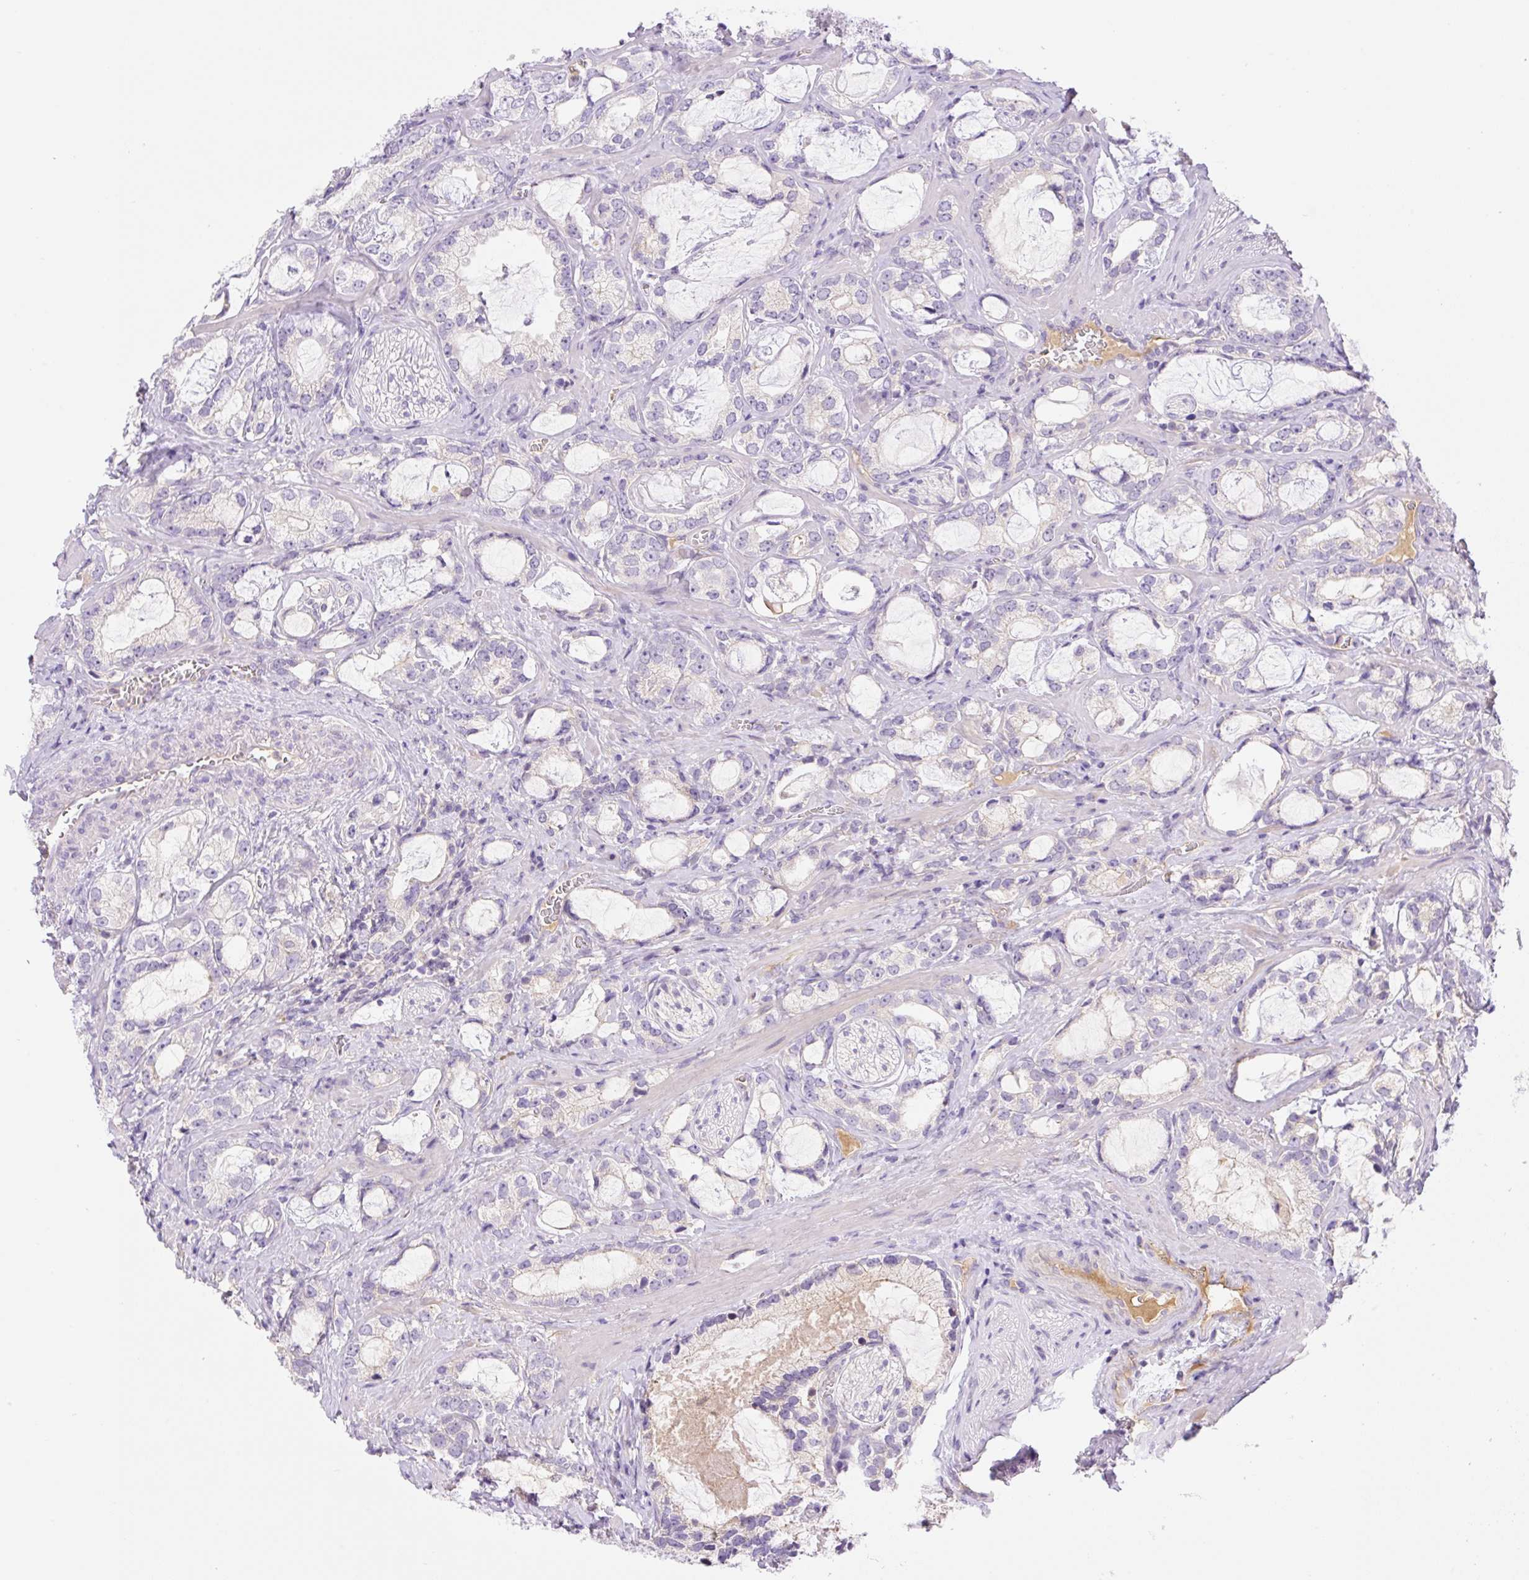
{"staining": {"intensity": "negative", "quantity": "none", "location": "none"}, "tissue": "prostate cancer", "cell_type": "Tumor cells", "image_type": "cancer", "snomed": [{"axis": "morphology", "description": "Adenocarcinoma, Medium grade"}, {"axis": "topography", "description": "Prostate"}], "caption": "Medium-grade adenocarcinoma (prostate) was stained to show a protein in brown. There is no significant staining in tumor cells.", "gene": "DENND5A", "patient": {"sex": "male", "age": 57}}